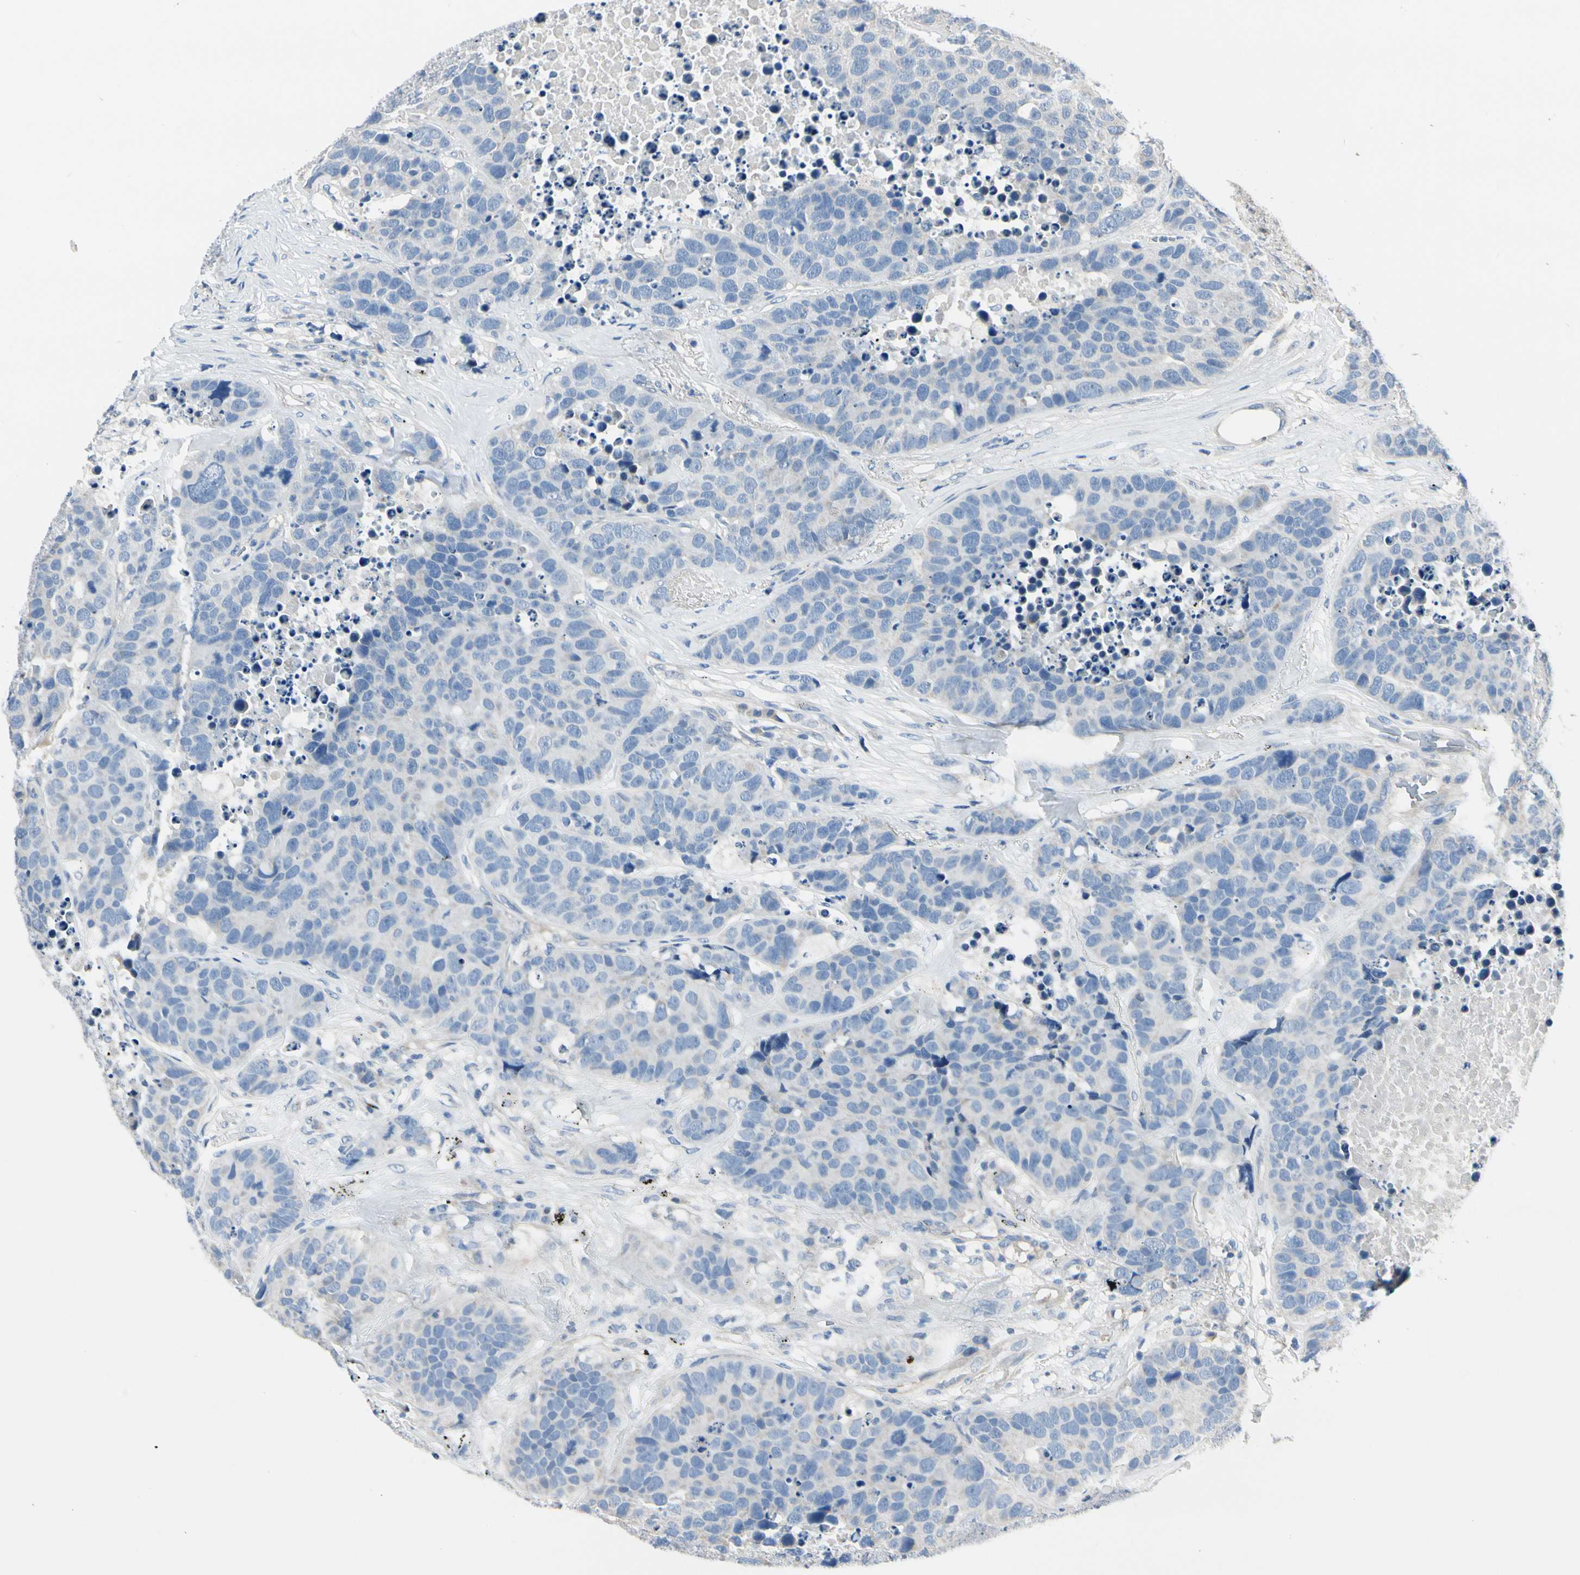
{"staining": {"intensity": "negative", "quantity": "none", "location": "none"}, "tissue": "carcinoid", "cell_type": "Tumor cells", "image_type": "cancer", "snomed": [{"axis": "morphology", "description": "Carcinoid, malignant, NOS"}, {"axis": "topography", "description": "Lung"}], "caption": "Carcinoid stained for a protein using immunohistochemistry (IHC) displays no staining tumor cells.", "gene": "GPR153", "patient": {"sex": "male", "age": 60}}